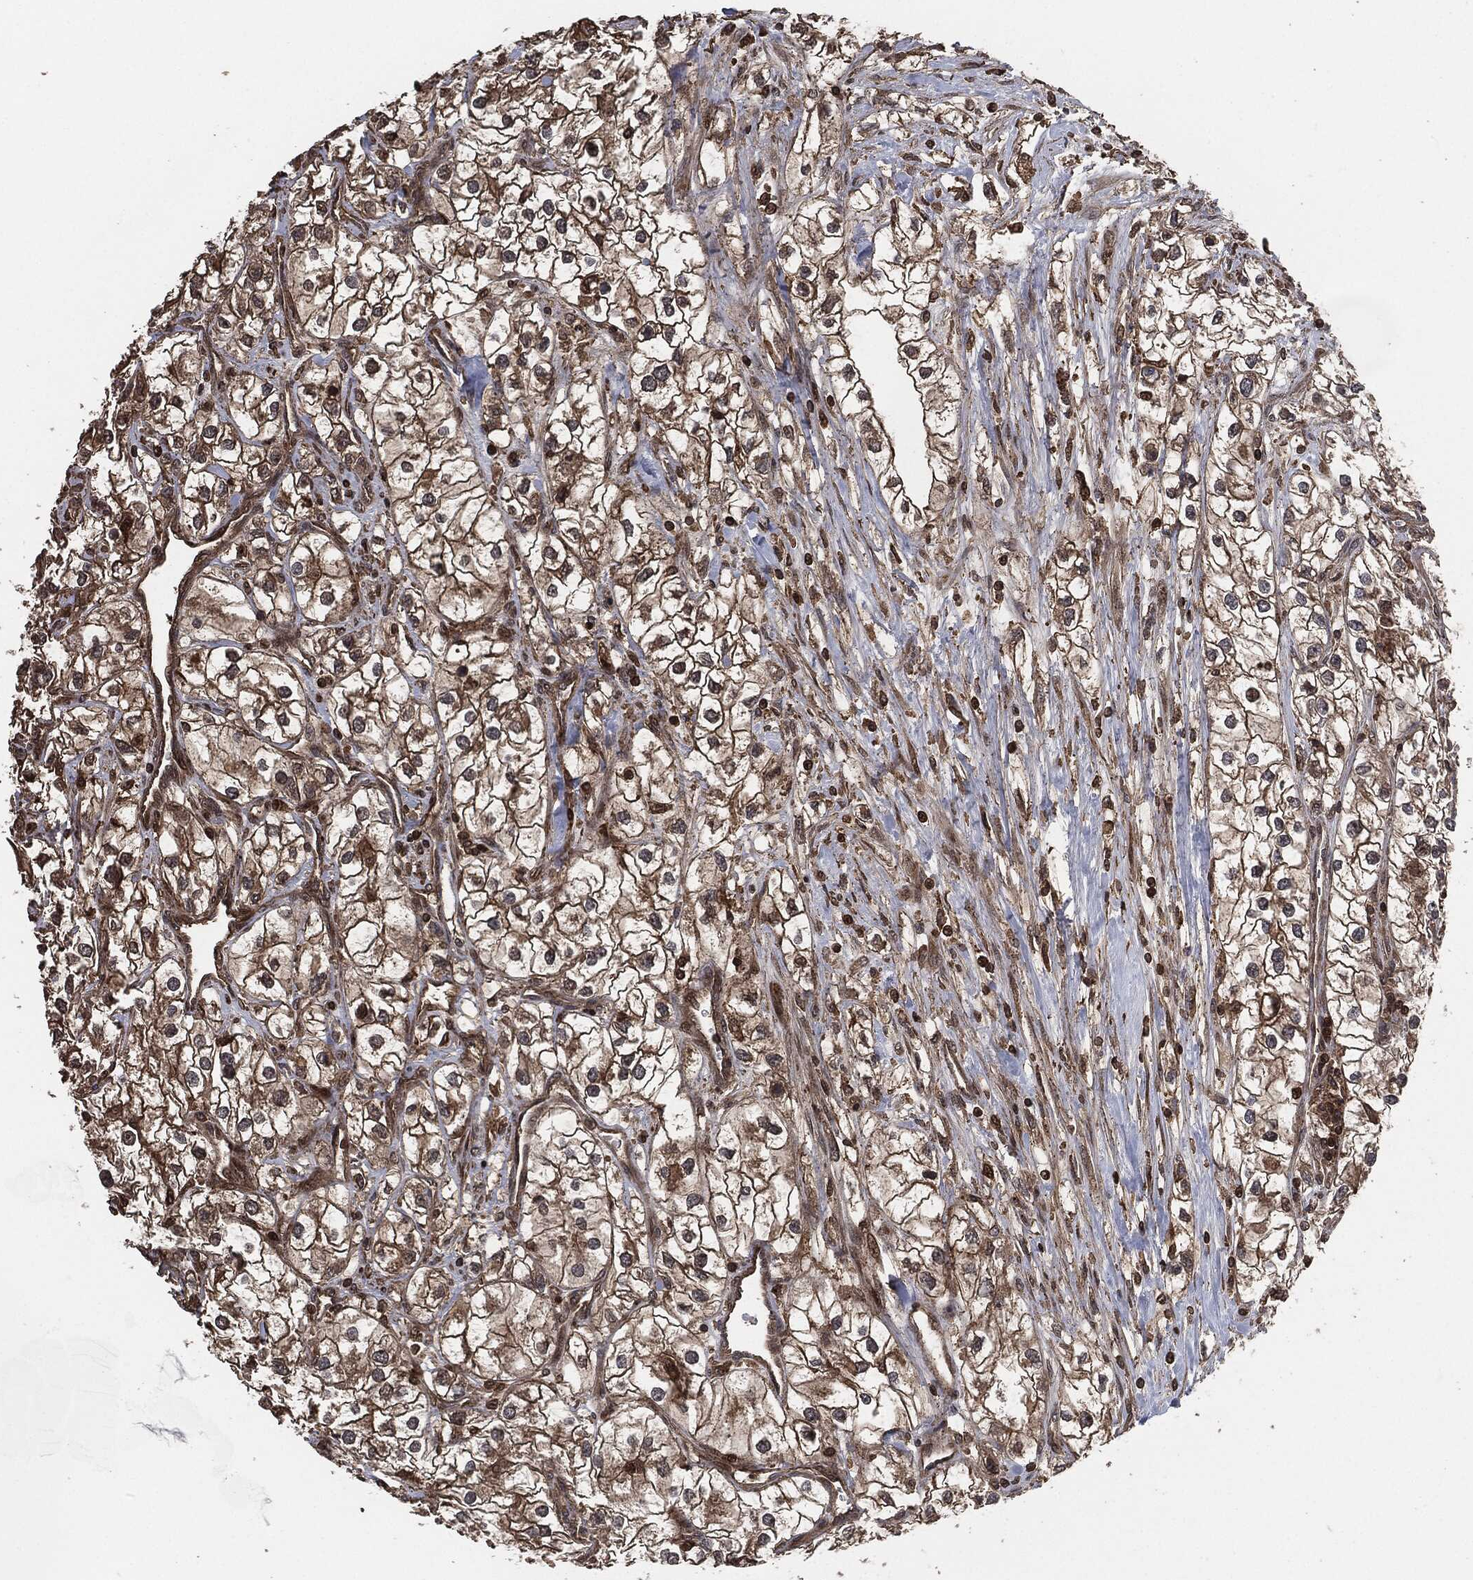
{"staining": {"intensity": "moderate", "quantity": "25%-75%", "location": "cytoplasmic/membranous"}, "tissue": "renal cancer", "cell_type": "Tumor cells", "image_type": "cancer", "snomed": [{"axis": "morphology", "description": "Adenocarcinoma, NOS"}, {"axis": "topography", "description": "Kidney"}], "caption": "The histopathology image demonstrates immunohistochemical staining of renal cancer. There is moderate cytoplasmic/membranous expression is identified in about 25%-75% of tumor cells. (IHC, brightfield microscopy, high magnification).", "gene": "IFIT1", "patient": {"sex": "male", "age": 59}}